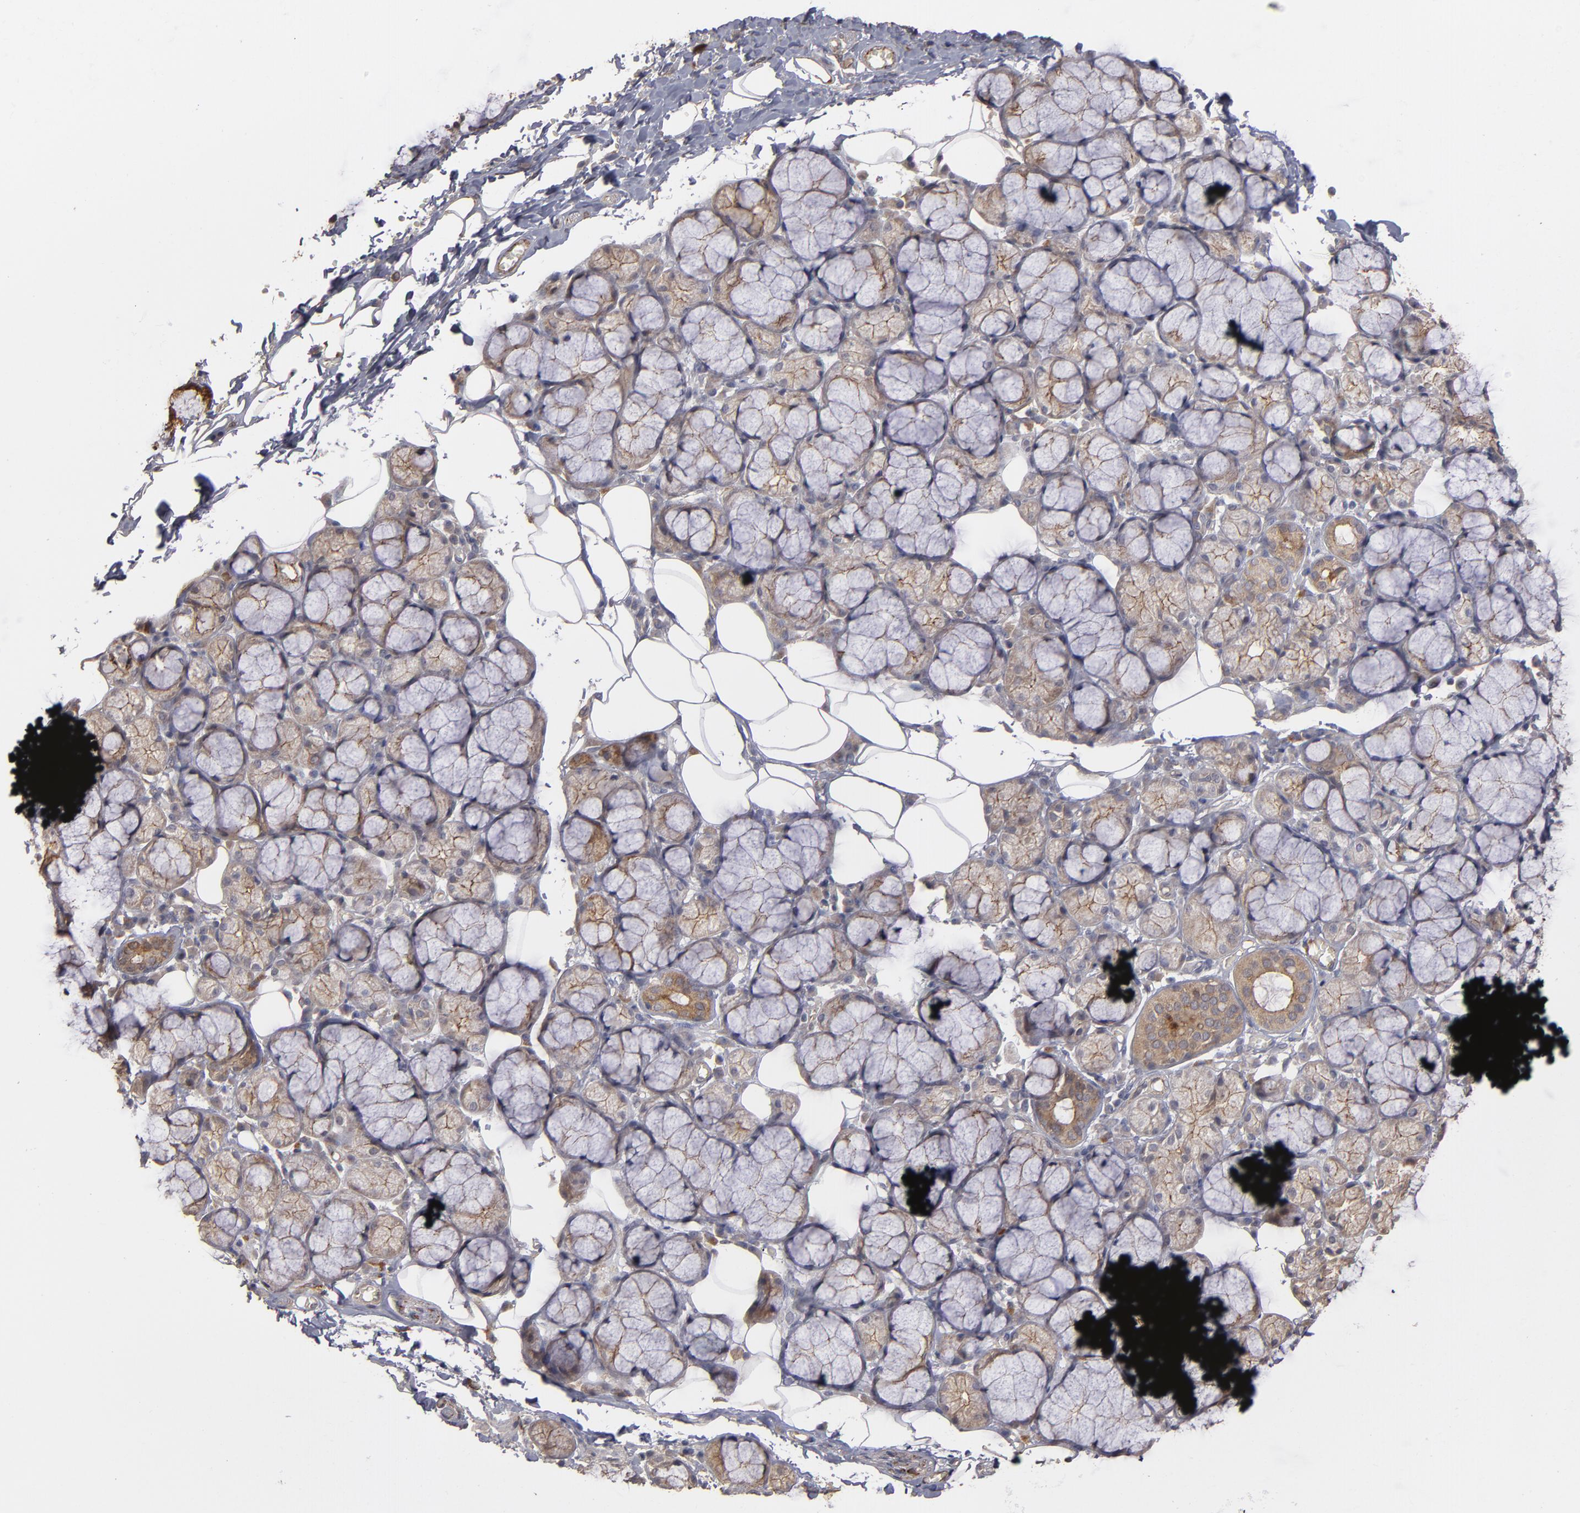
{"staining": {"intensity": "moderate", "quantity": ">75%", "location": "cytoplasmic/membranous"}, "tissue": "salivary gland", "cell_type": "Glandular cells", "image_type": "normal", "snomed": [{"axis": "morphology", "description": "Normal tissue, NOS"}, {"axis": "topography", "description": "Skeletal muscle"}, {"axis": "topography", "description": "Oral tissue"}, {"axis": "topography", "description": "Salivary gland"}, {"axis": "topography", "description": "Peripheral nerve tissue"}], "caption": "An immunohistochemistry photomicrograph of normal tissue is shown. Protein staining in brown labels moderate cytoplasmic/membranous positivity in salivary gland within glandular cells. The protein of interest is stained brown, and the nuclei are stained in blue (DAB (3,3'-diaminobenzidine) IHC with brightfield microscopy, high magnification).", "gene": "TJP1", "patient": {"sex": "male", "age": 54}}